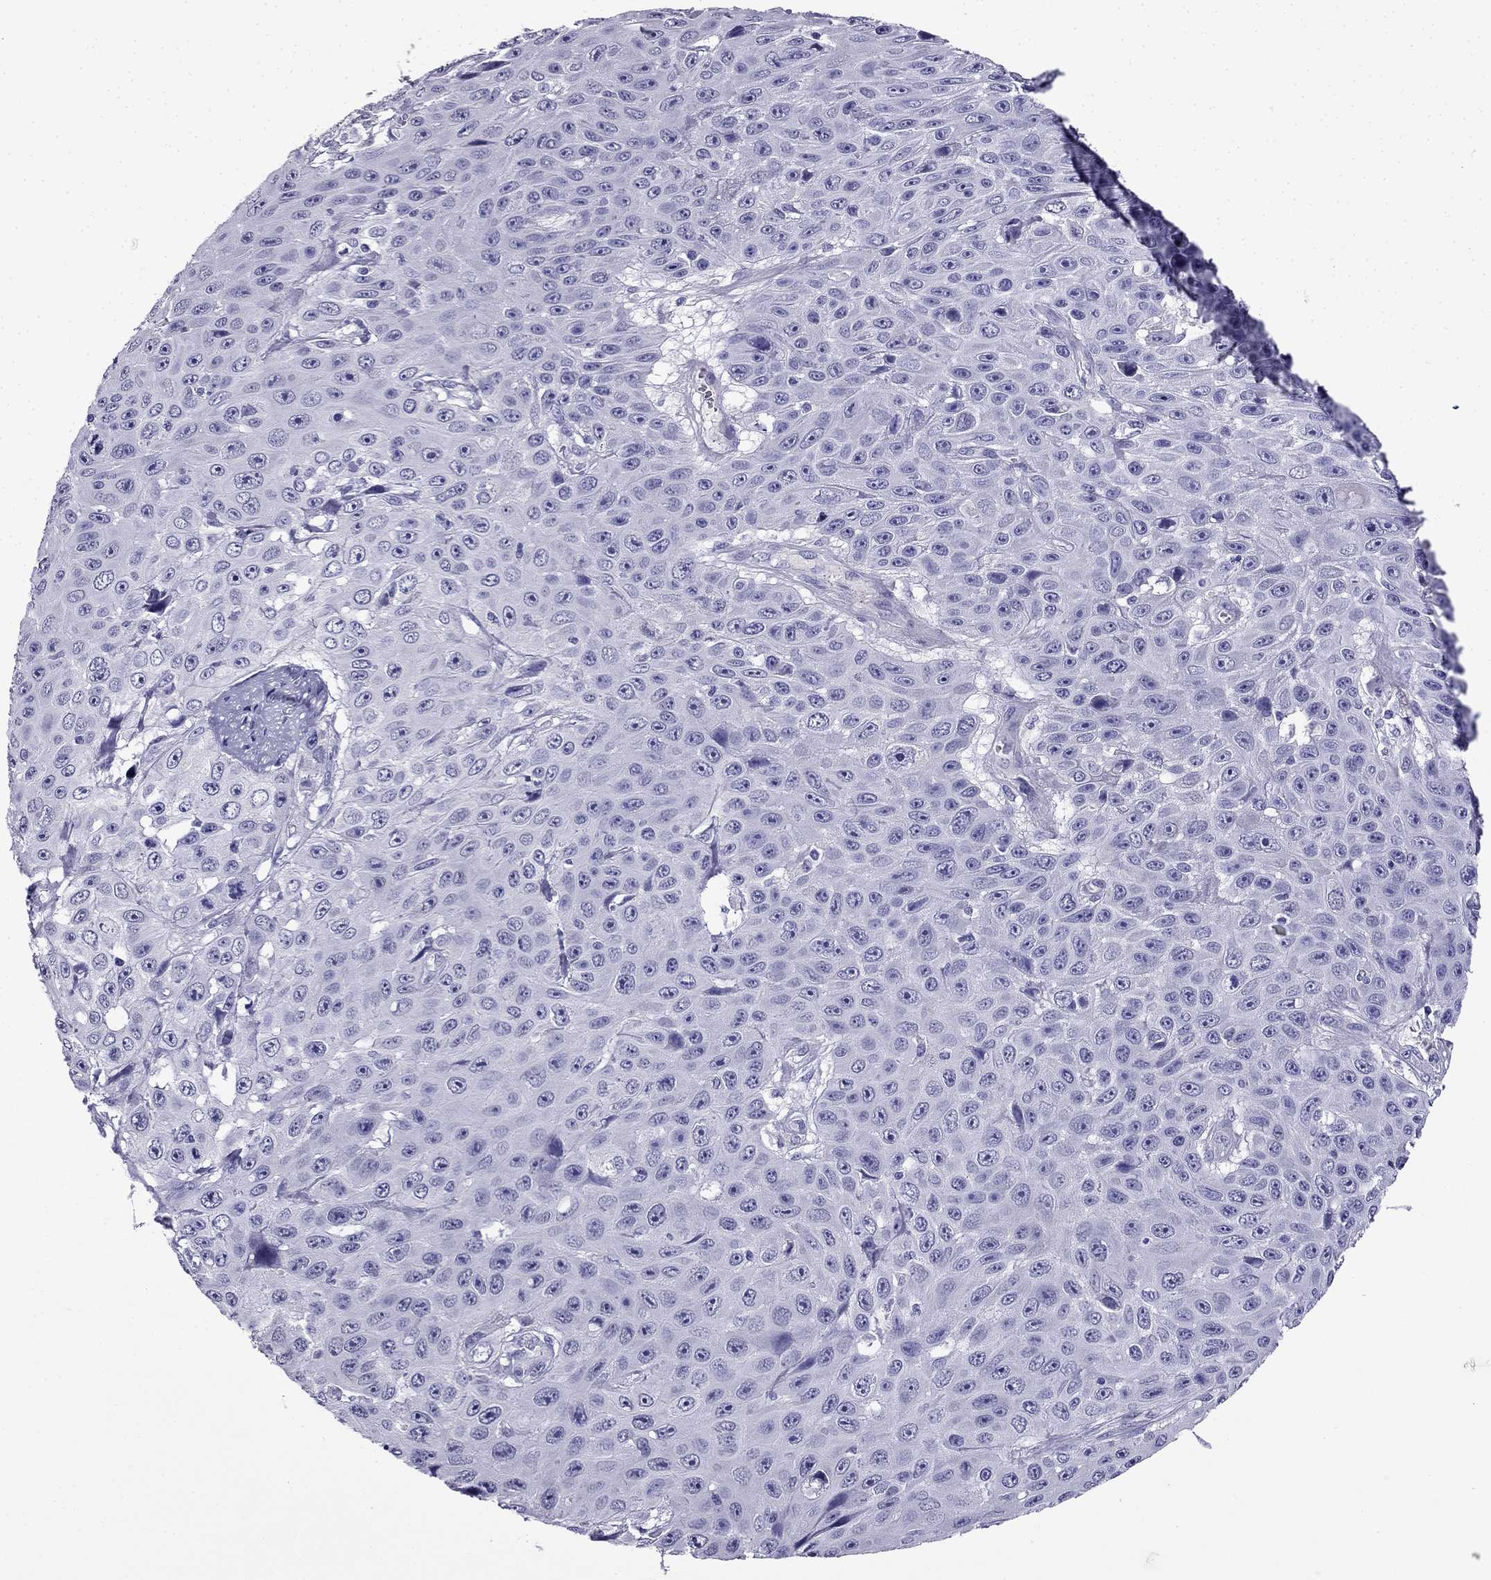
{"staining": {"intensity": "negative", "quantity": "none", "location": "none"}, "tissue": "skin cancer", "cell_type": "Tumor cells", "image_type": "cancer", "snomed": [{"axis": "morphology", "description": "Squamous cell carcinoma, NOS"}, {"axis": "topography", "description": "Skin"}], "caption": "A histopathology image of human skin cancer is negative for staining in tumor cells.", "gene": "CDHR4", "patient": {"sex": "male", "age": 82}}